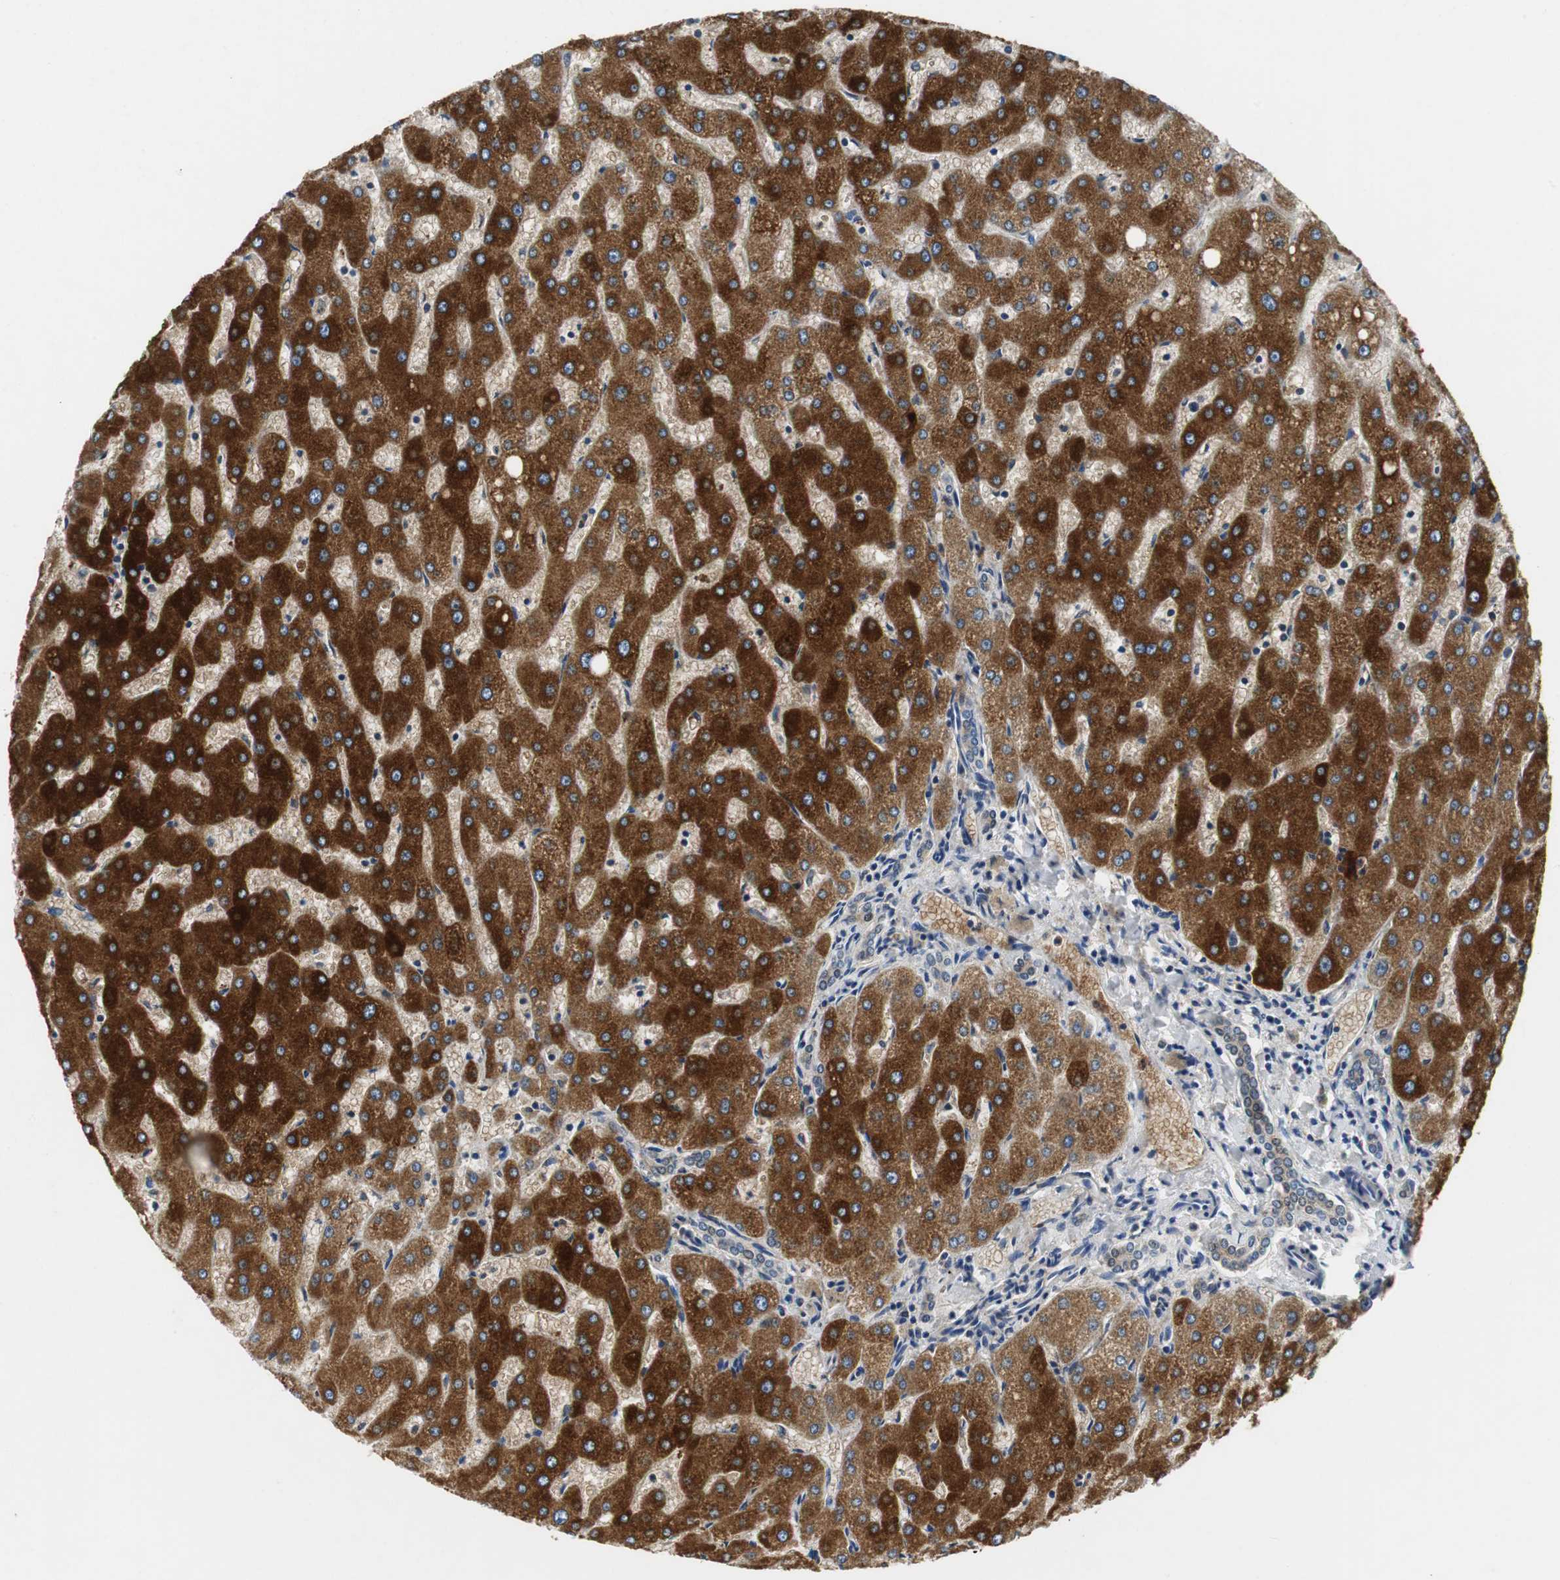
{"staining": {"intensity": "weak", "quantity": ">75%", "location": "cytoplasmic/membranous"}, "tissue": "liver", "cell_type": "Cholangiocytes", "image_type": "normal", "snomed": [{"axis": "morphology", "description": "Normal tissue, NOS"}, {"axis": "topography", "description": "Liver"}], "caption": "Immunohistochemistry (IHC) histopathology image of unremarkable liver: human liver stained using IHC demonstrates low levels of weak protein expression localized specifically in the cytoplasmic/membranous of cholangiocytes, appearing as a cytoplasmic/membranous brown color.", "gene": "ORM1", "patient": {"sex": "male", "age": 67}}